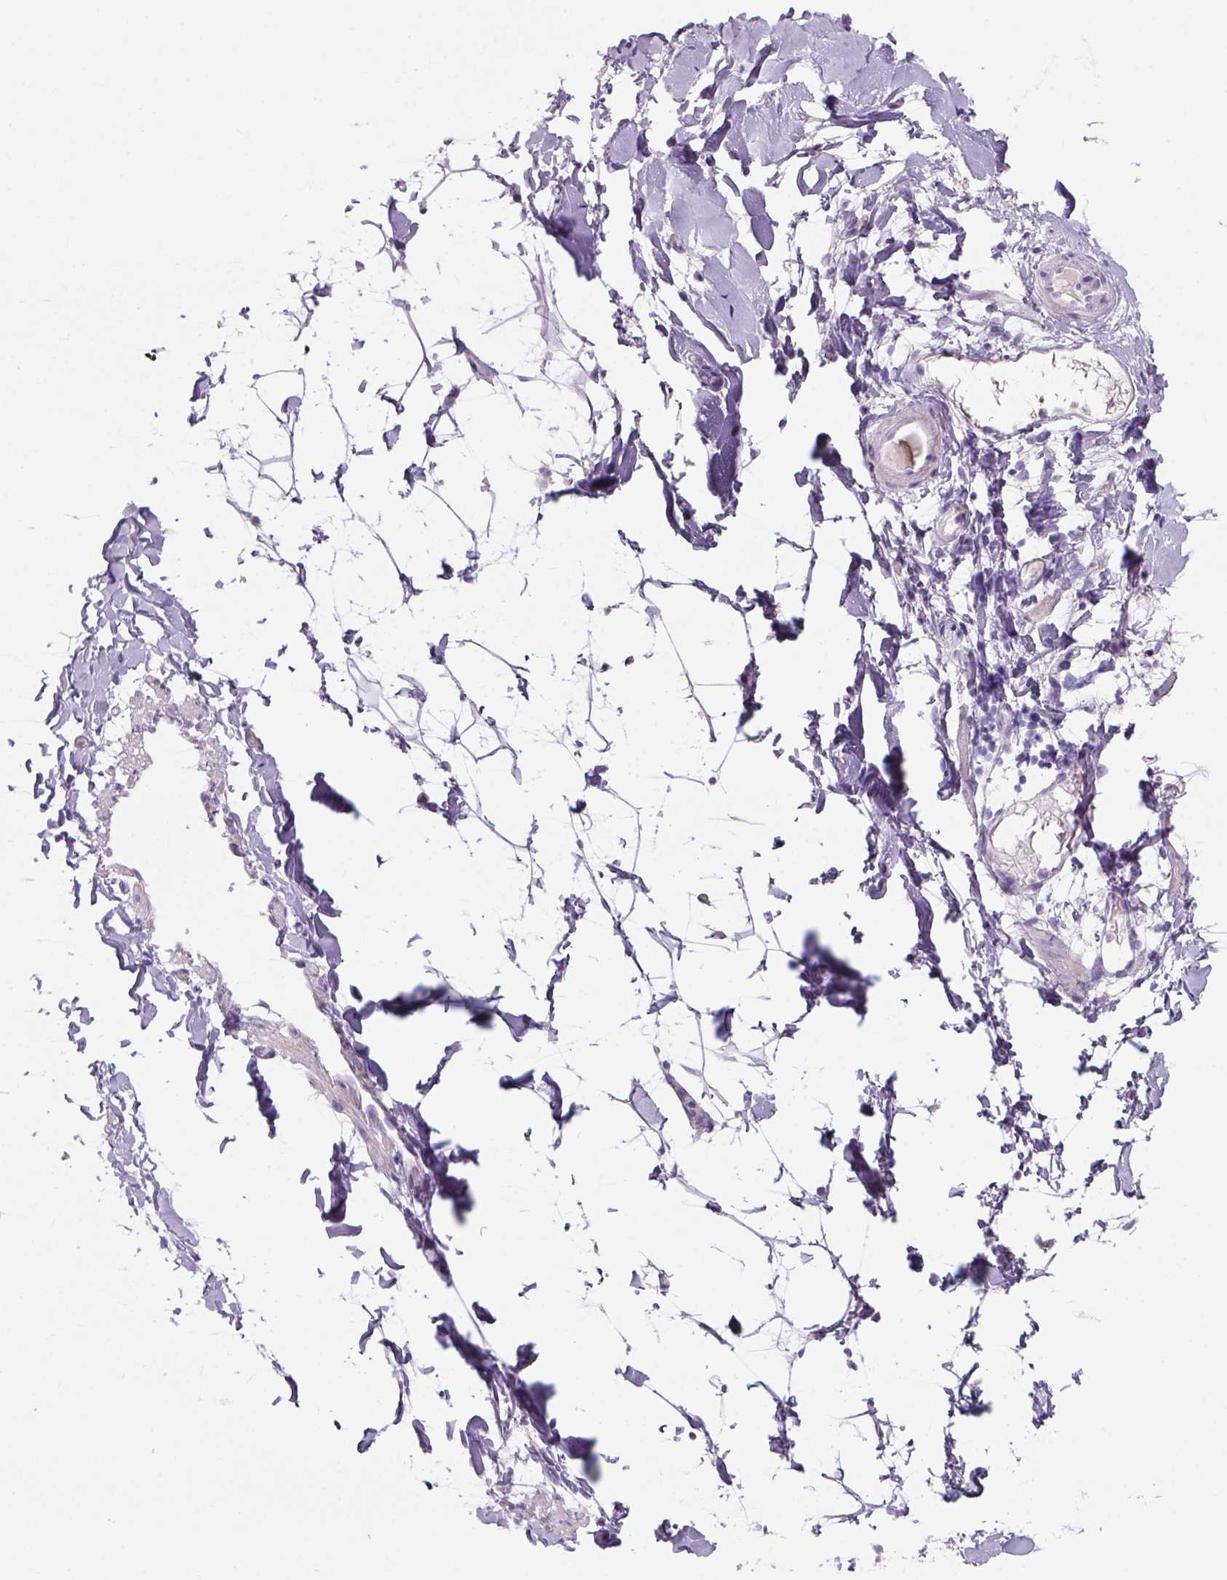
{"staining": {"intensity": "negative", "quantity": "none", "location": "none"}, "tissue": "adipose tissue", "cell_type": "Adipocytes", "image_type": "normal", "snomed": [{"axis": "morphology", "description": "Normal tissue, NOS"}, {"axis": "topography", "description": "Gallbladder"}, {"axis": "topography", "description": "Peripheral nerve tissue"}], "caption": "Immunohistochemistry photomicrograph of unremarkable adipose tissue: adipose tissue stained with DAB shows no significant protein staining in adipocytes.", "gene": "TENM4", "patient": {"sex": "female", "age": 45}}